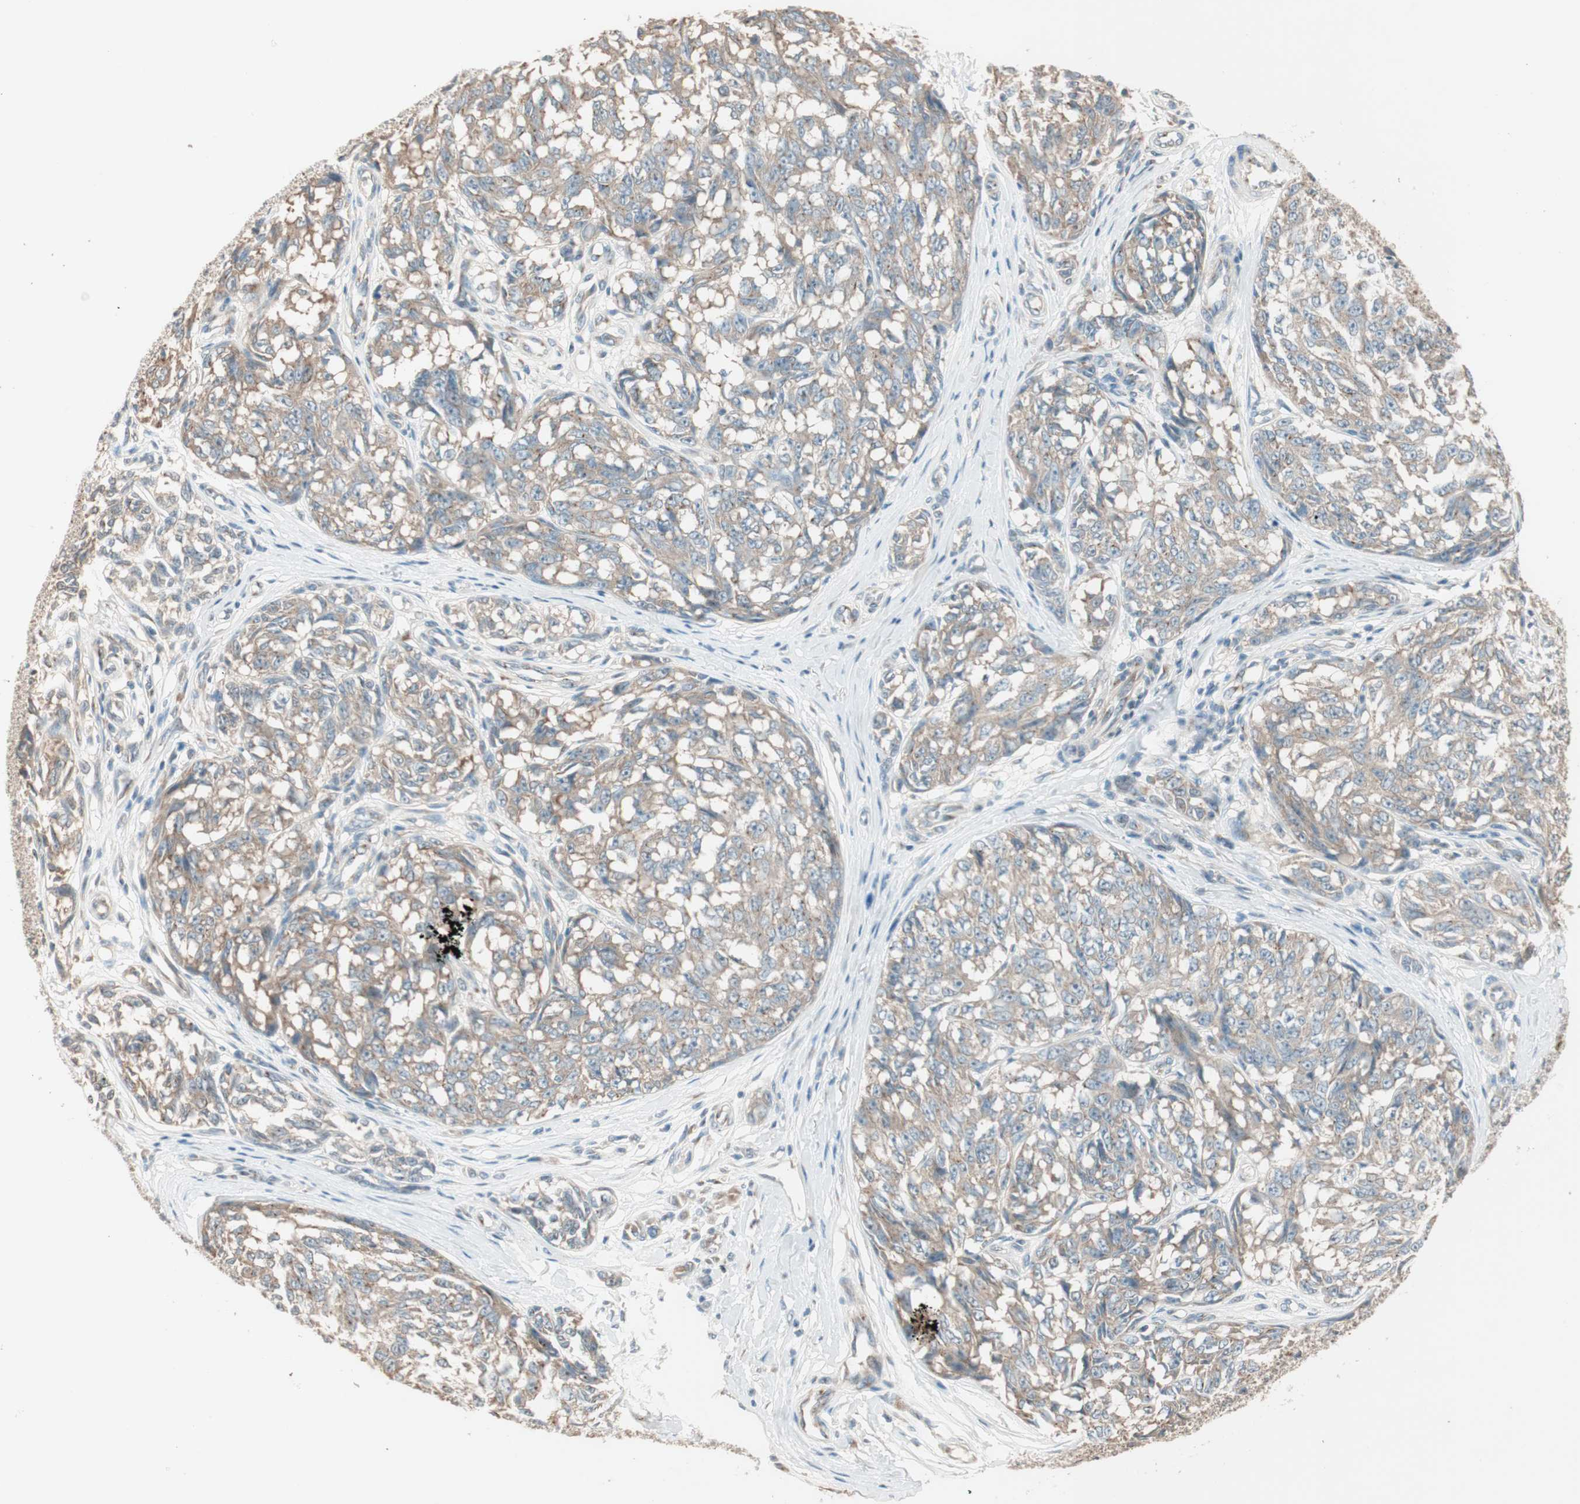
{"staining": {"intensity": "weak", "quantity": "25%-75%", "location": "cytoplasmic/membranous"}, "tissue": "melanoma", "cell_type": "Tumor cells", "image_type": "cancer", "snomed": [{"axis": "morphology", "description": "Malignant melanoma, NOS"}, {"axis": "topography", "description": "Skin"}], "caption": "Immunohistochemistry (DAB) staining of melanoma exhibits weak cytoplasmic/membranous protein expression in about 25%-75% of tumor cells.", "gene": "SEC16A", "patient": {"sex": "female", "age": 64}}